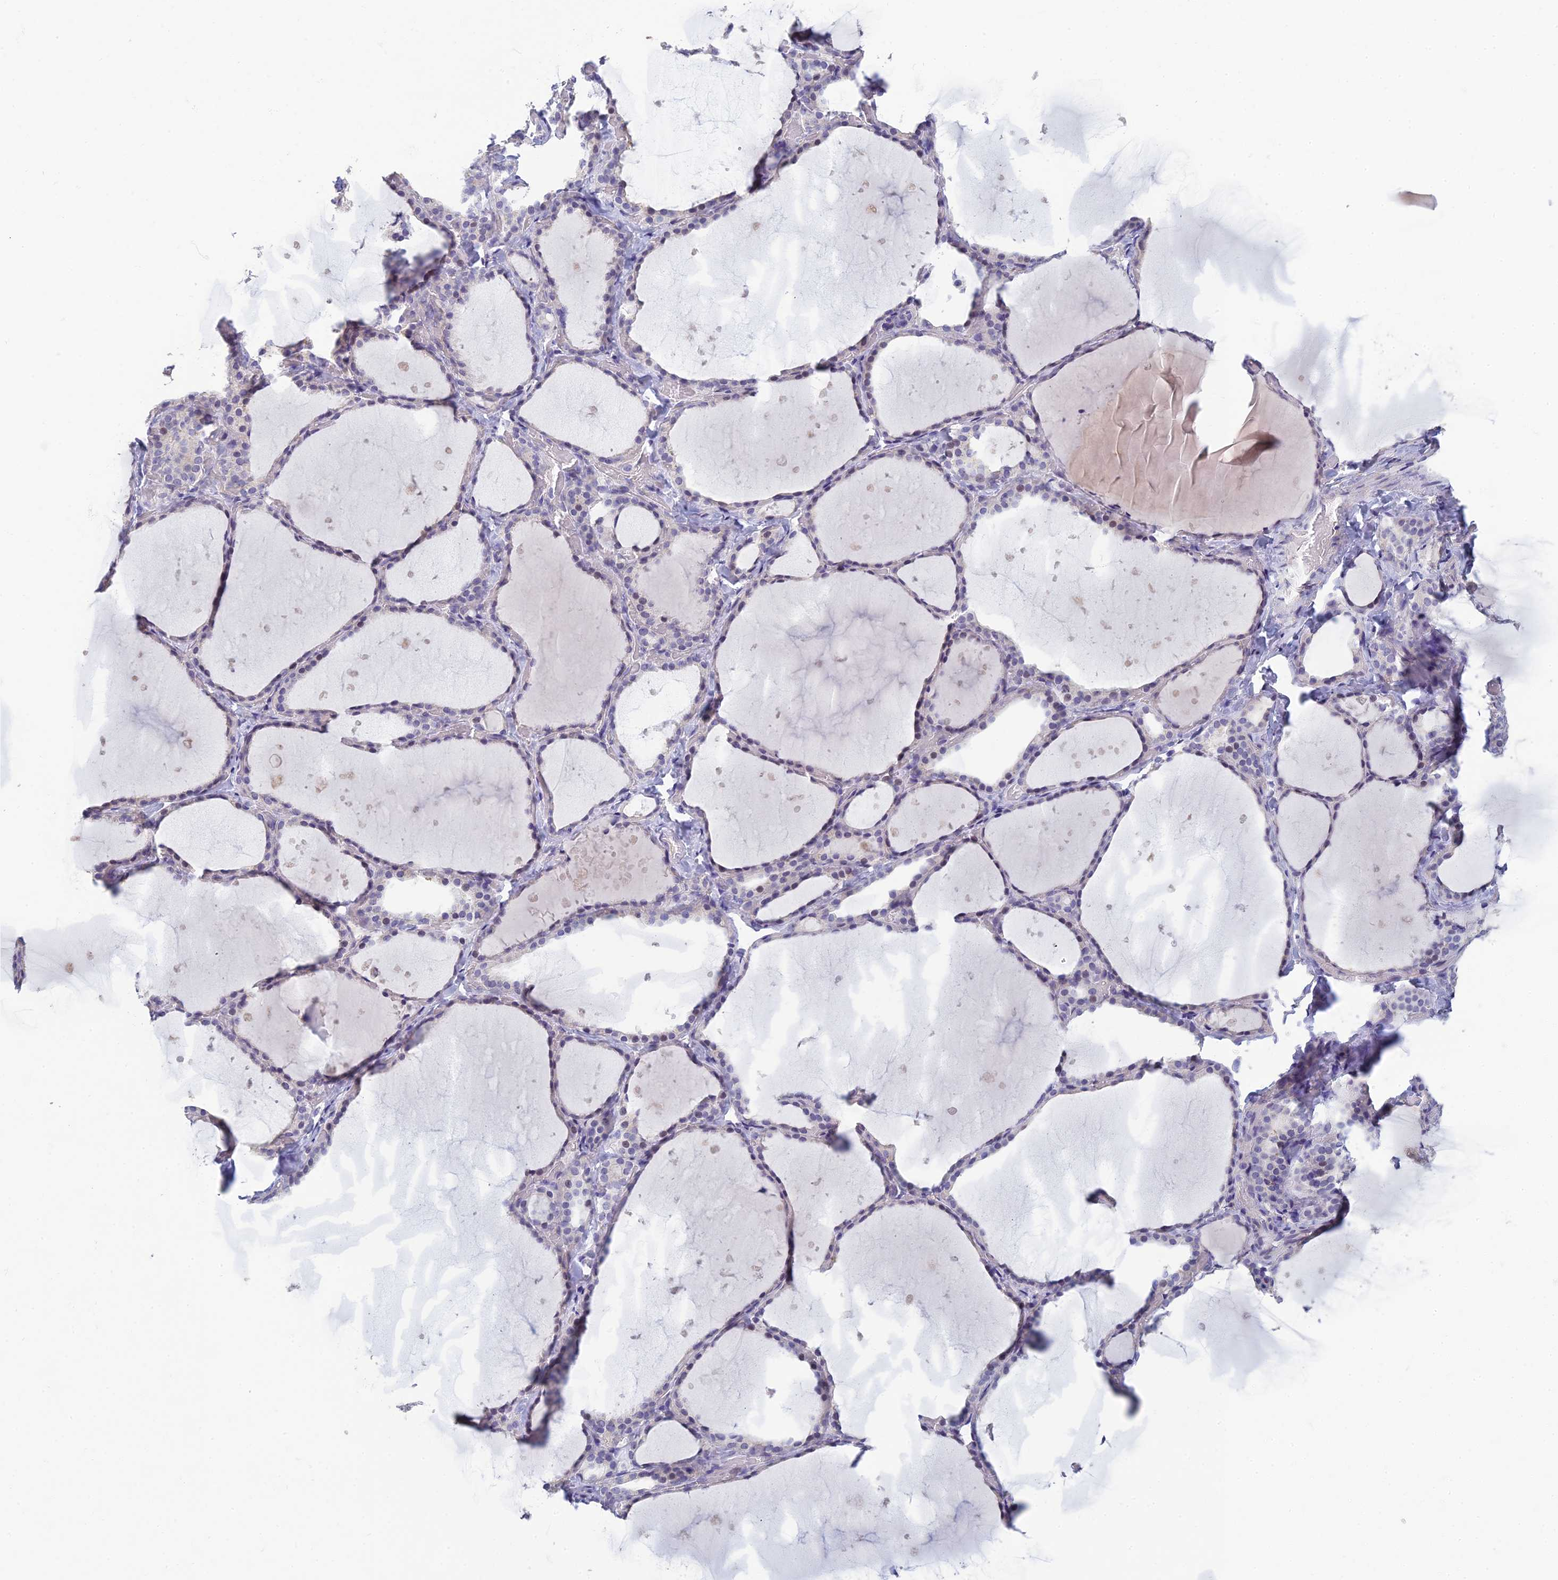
{"staining": {"intensity": "negative", "quantity": "none", "location": "none"}, "tissue": "thyroid gland", "cell_type": "Glandular cells", "image_type": "normal", "snomed": [{"axis": "morphology", "description": "Normal tissue, NOS"}, {"axis": "topography", "description": "Thyroid gland"}], "caption": "The image shows no significant staining in glandular cells of thyroid gland.", "gene": "NEURL1", "patient": {"sex": "female", "age": 44}}